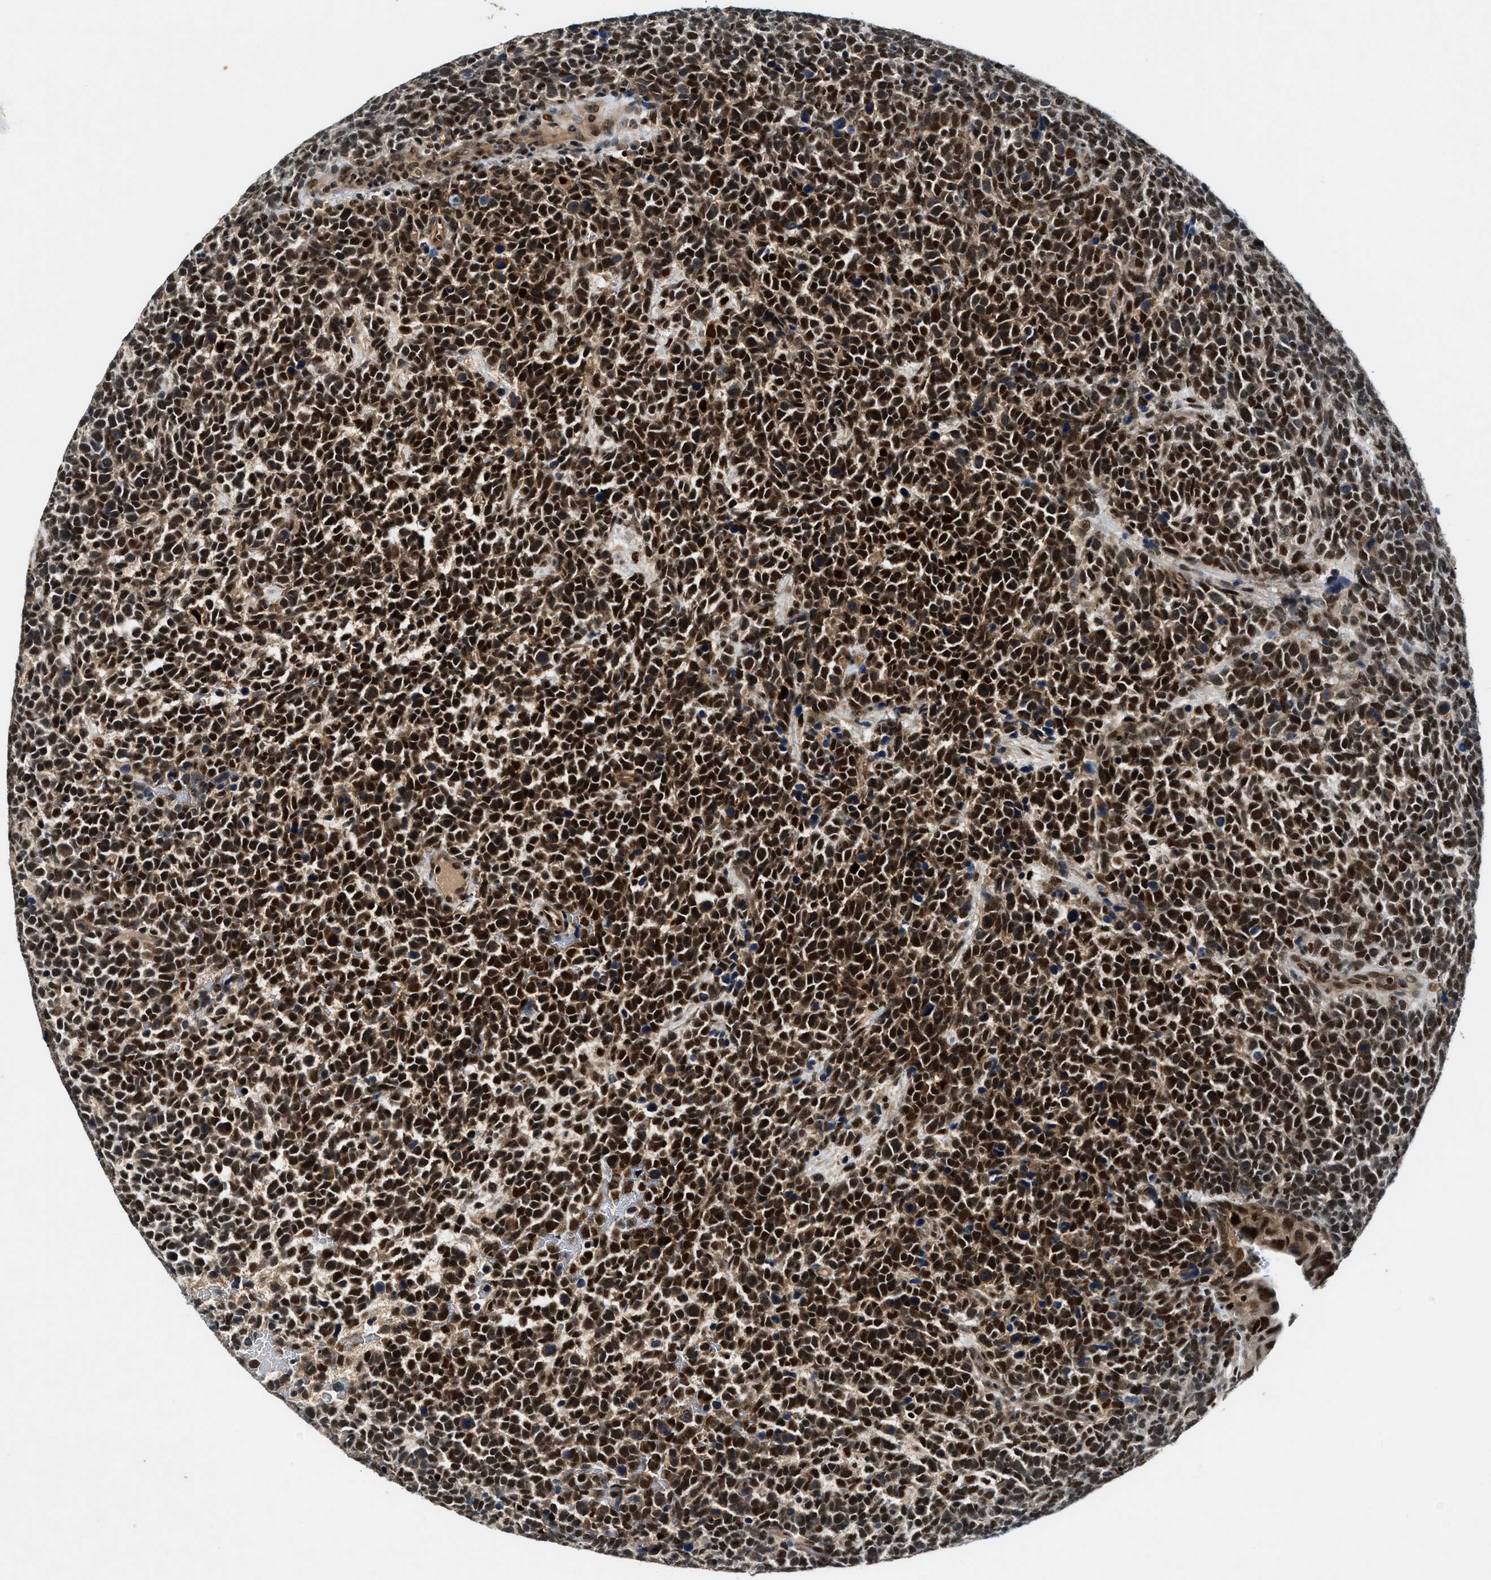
{"staining": {"intensity": "strong", "quantity": ">75%", "location": "nuclear"}, "tissue": "urothelial cancer", "cell_type": "Tumor cells", "image_type": "cancer", "snomed": [{"axis": "morphology", "description": "Urothelial carcinoma, High grade"}, {"axis": "topography", "description": "Urinary bladder"}], "caption": "Immunohistochemistry histopathology image of human high-grade urothelial carcinoma stained for a protein (brown), which exhibits high levels of strong nuclear expression in approximately >75% of tumor cells.", "gene": "NCOA1", "patient": {"sex": "female", "age": 82}}